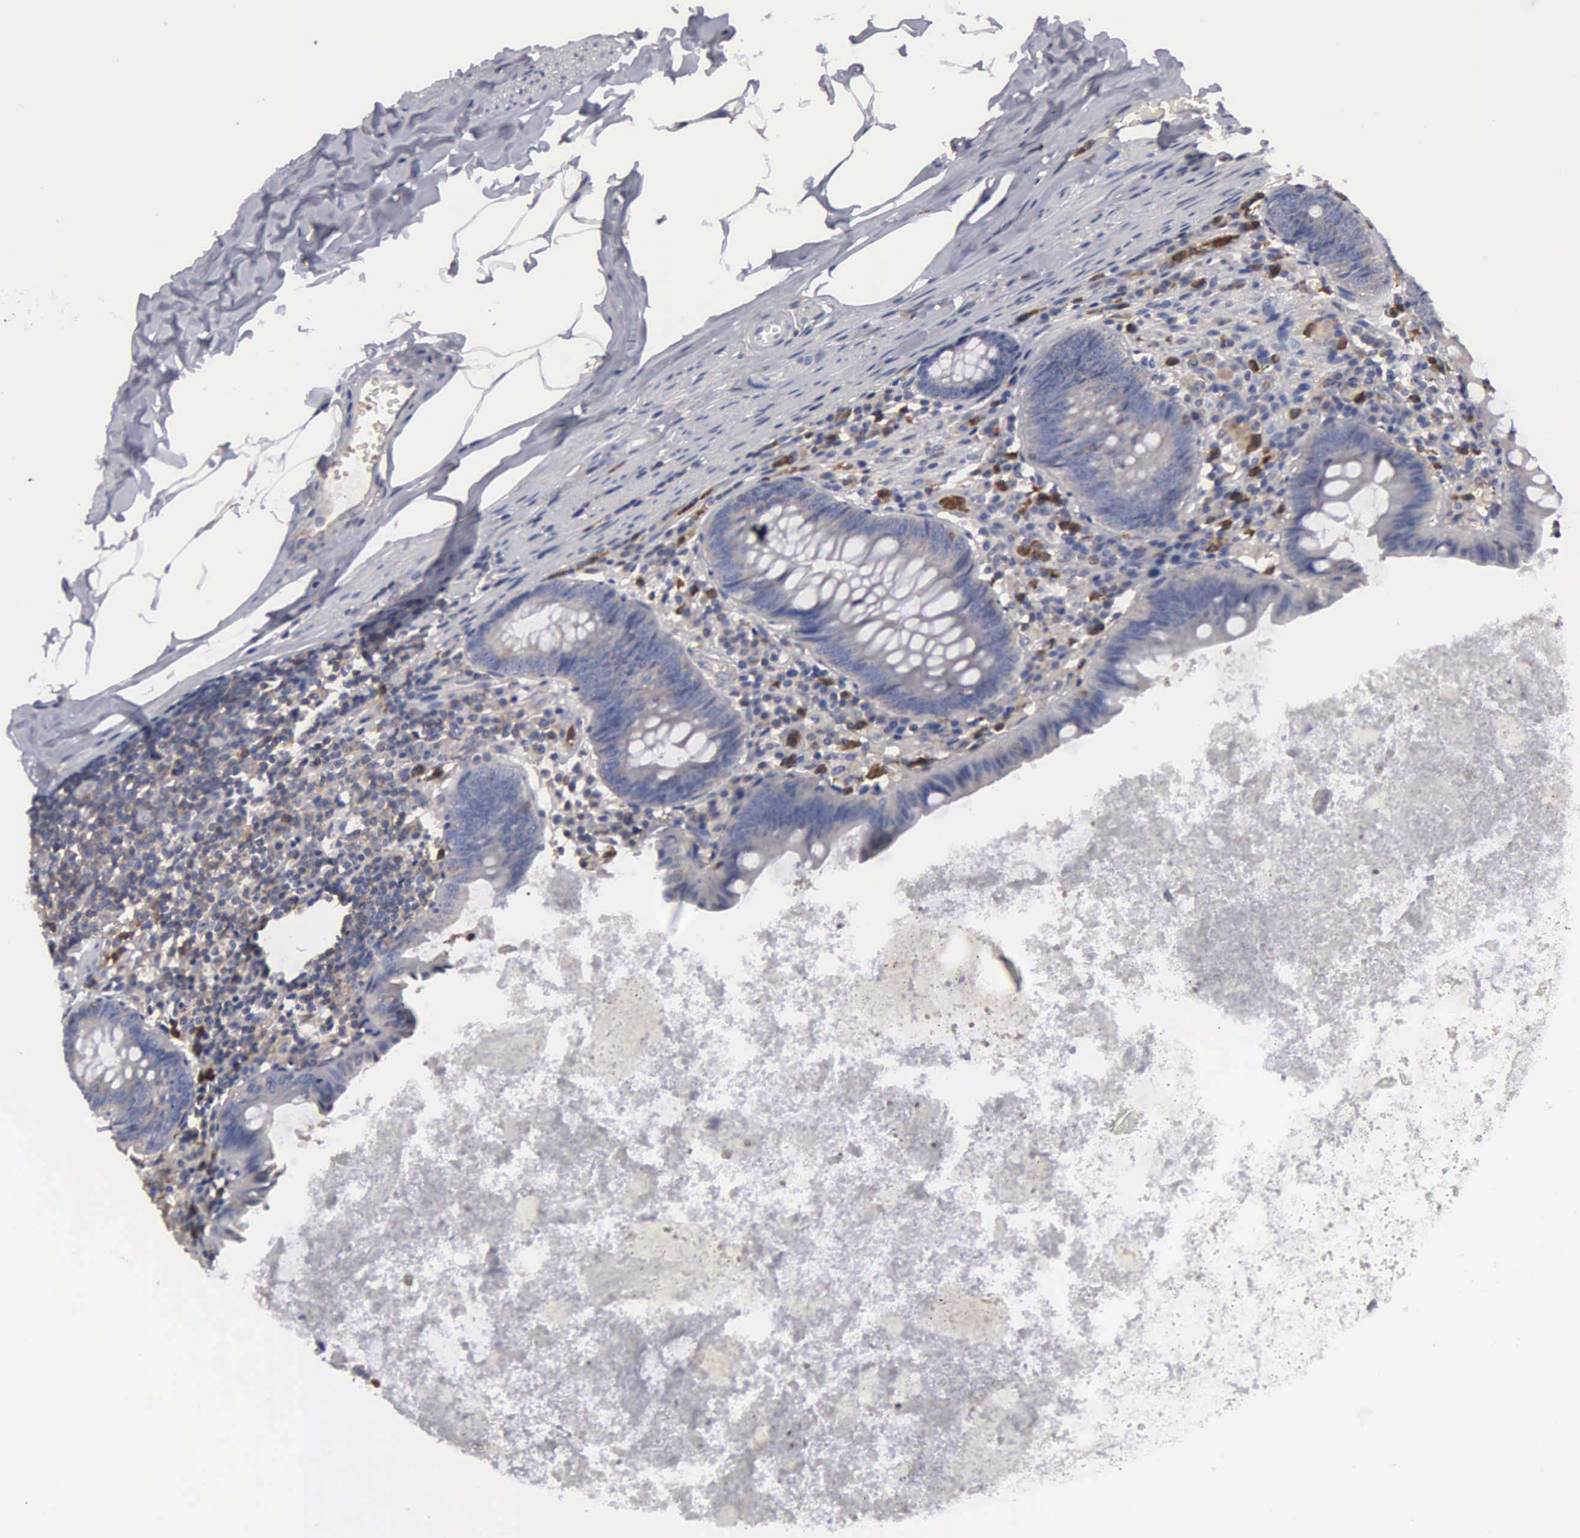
{"staining": {"intensity": "weak", "quantity": "25%-75%", "location": "cytoplasmic/membranous"}, "tissue": "appendix", "cell_type": "Glandular cells", "image_type": "normal", "snomed": [{"axis": "morphology", "description": "Normal tissue, NOS"}, {"axis": "topography", "description": "Appendix"}], "caption": "Immunohistochemistry histopathology image of unremarkable human appendix stained for a protein (brown), which demonstrates low levels of weak cytoplasmic/membranous expression in about 25%-75% of glandular cells.", "gene": "G6PD", "patient": {"sex": "female", "age": 82}}